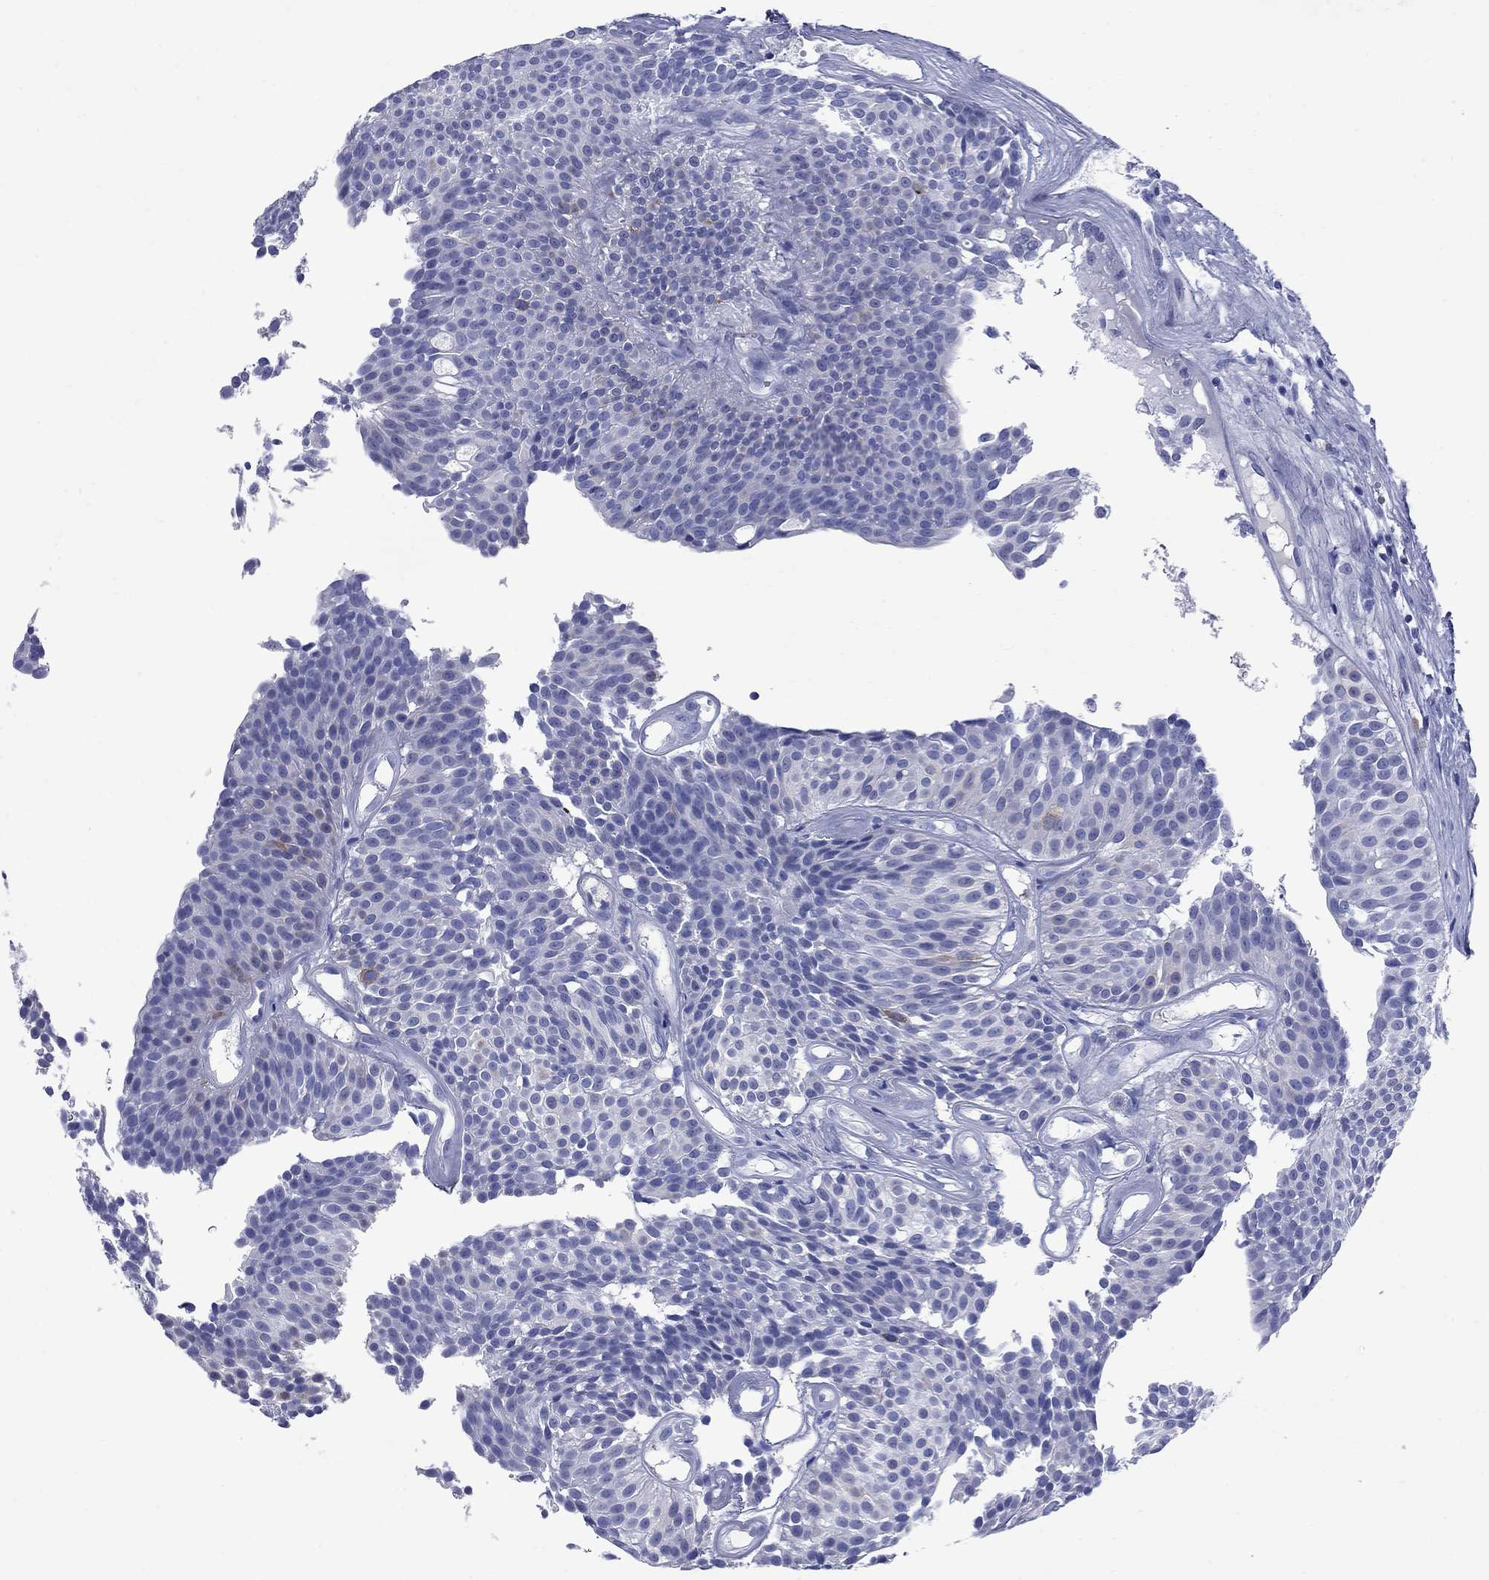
{"staining": {"intensity": "moderate", "quantity": "<25%", "location": "cytoplasmic/membranous"}, "tissue": "urothelial cancer", "cell_type": "Tumor cells", "image_type": "cancer", "snomed": [{"axis": "morphology", "description": "Urothelial carcinoma, Low grade"}, {"axis": "topography", "description": "Urinary bladder"}], "caption": "High-power microscopy captured an immunohistochemistry micrograph of low-grade urothelial carcinoma, revealing moderate cytoplasmic/membranous positivity in approximately <25% of tumor cells.", "gene": "TACC3", "patient": {"sex": "male", "age": 63}}